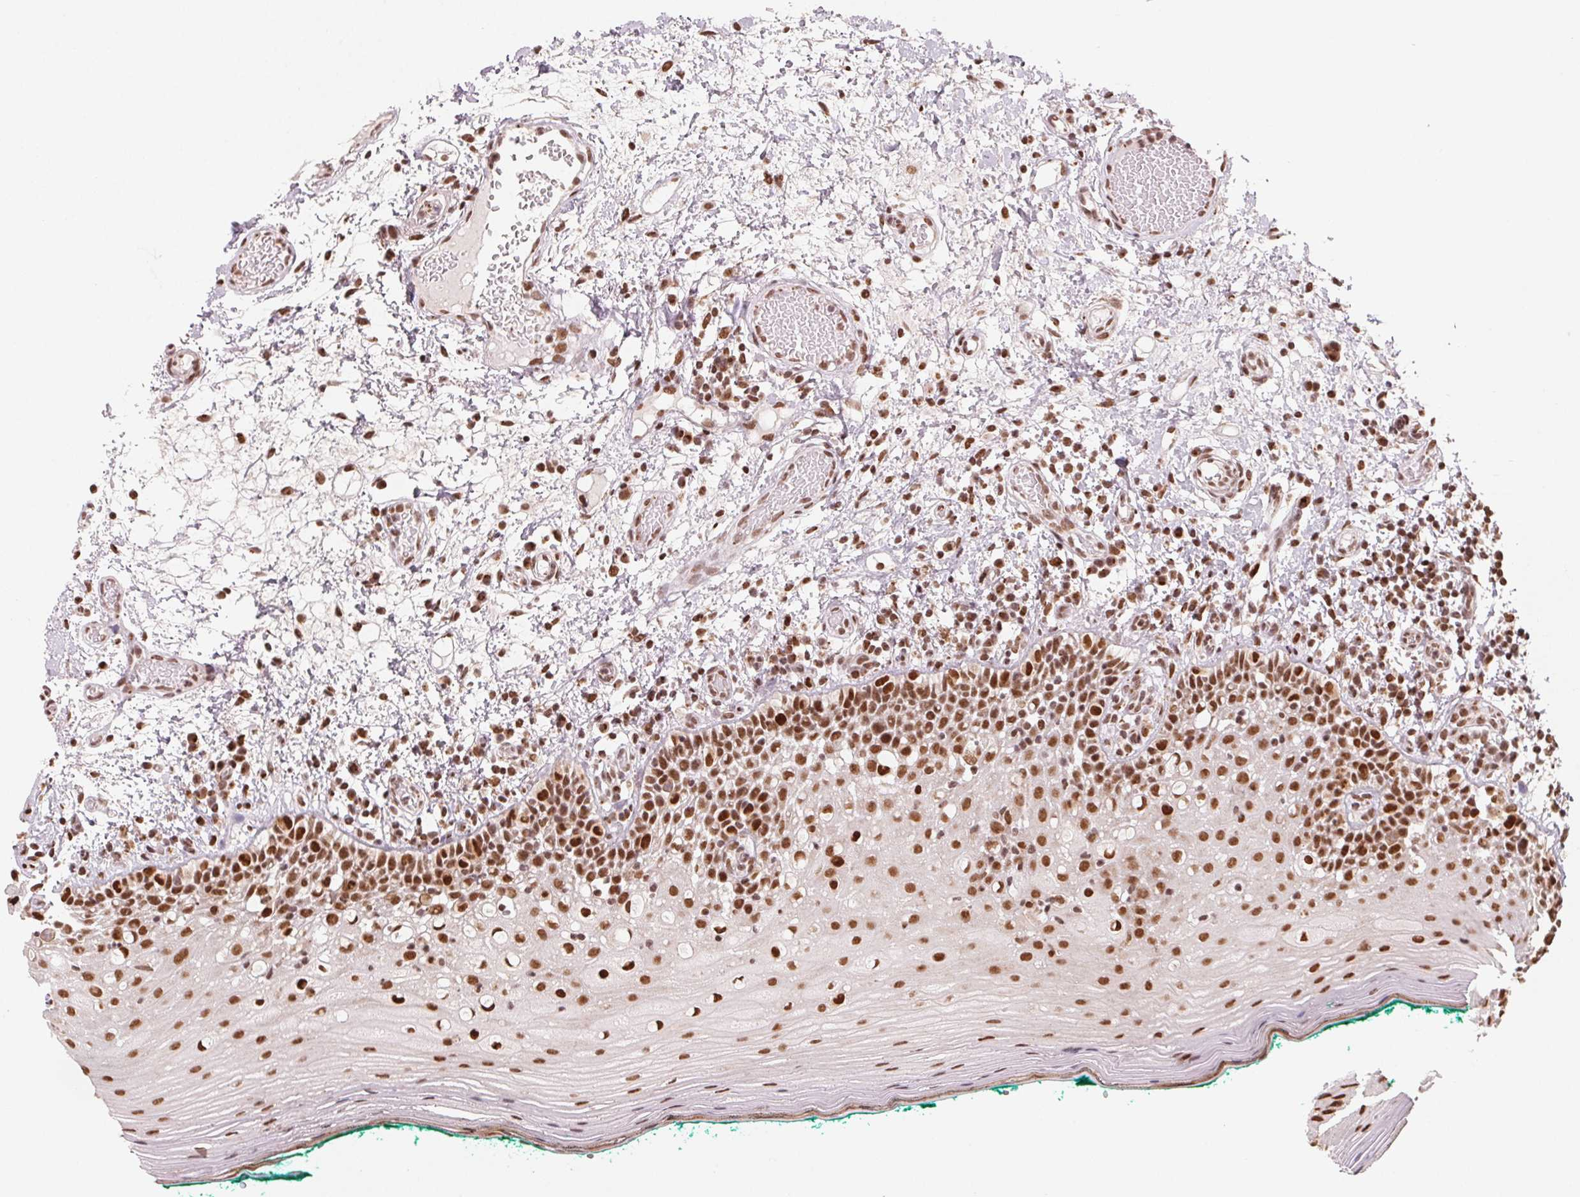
{"staining": {"intensity": "strong", "quantity": ">75%", "location": "nuclear"}, "tissue": "oral mucosa", "cell_type": "Squamous epithelial cells", "image_type": "normal", "snomed": [{"axis": "morphology", "description": "Normal tissue, NOS"}, {"axis": "topography", "description": "Oral tissue"}], "caption": "High-power microscopy captured an immunohistochemistry (IHC) image of normal oral mucosa, revealing strong nuclear expression in about >75% of squamous epithelial cells.", "gene": "TOPORS", "patient": {"sex": "female", "age": 83}}